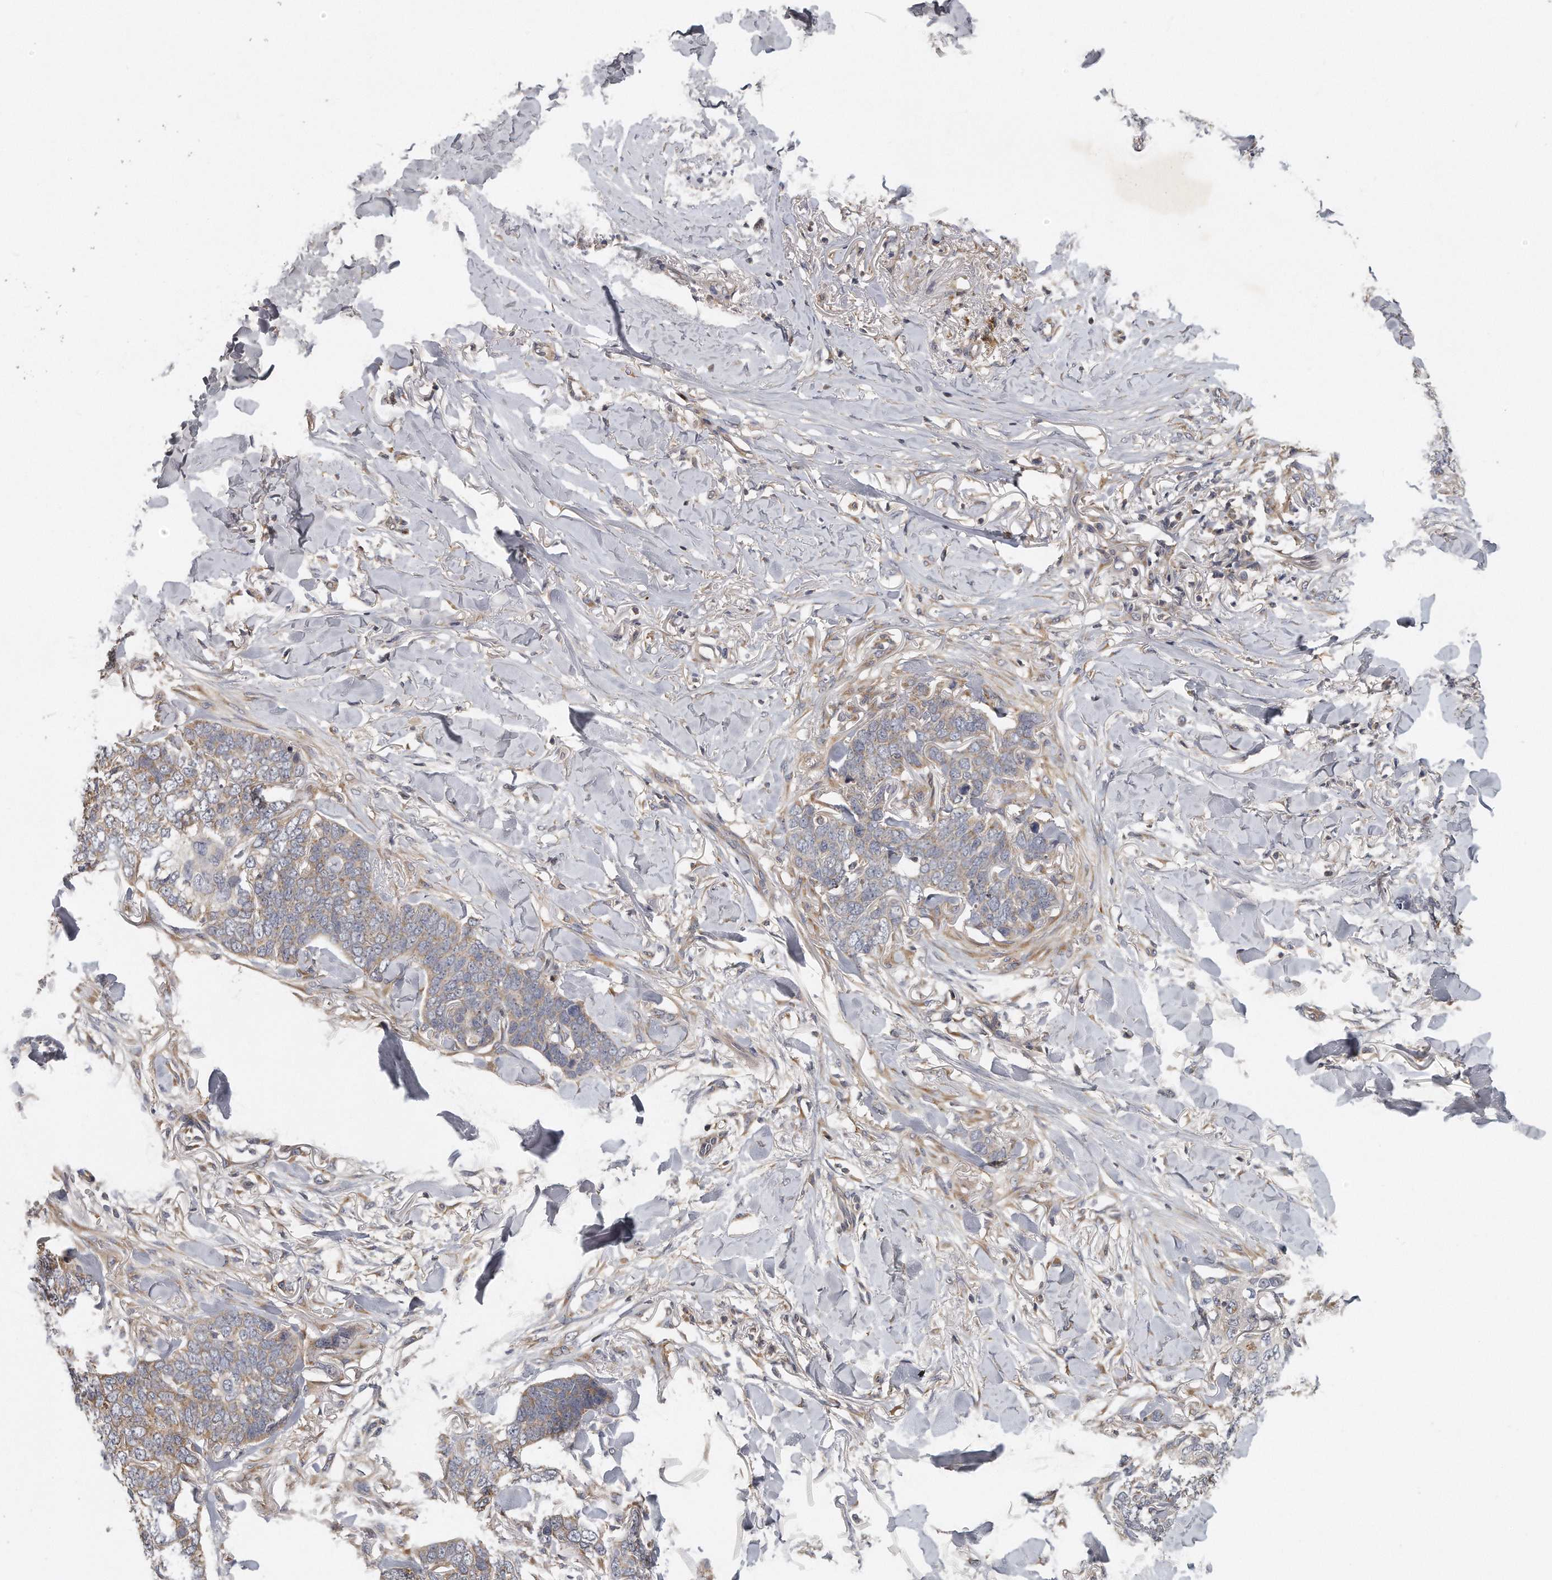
{"staining": {"intensity": "weak", "quantity": "<25%", "location": "cytoplasmic/membranous"}, "tissue": "skin cancer", "cell_type": "Tumor cells", "image_type": "cancer", "snomed": [{"axis": "morphology", "description": "Normal tissue, NOS"}, {"axis": "morphology", "description": "Basal cell carcinoma"}, {"axis": "topography", "description": "Skin"}], "caption": "Skin cancer was stained to show a protein in brown. There is no significant staining in tumor cells.", "gene": "TRAPPC14", "patient": {"sex": "male", "age": 77}}